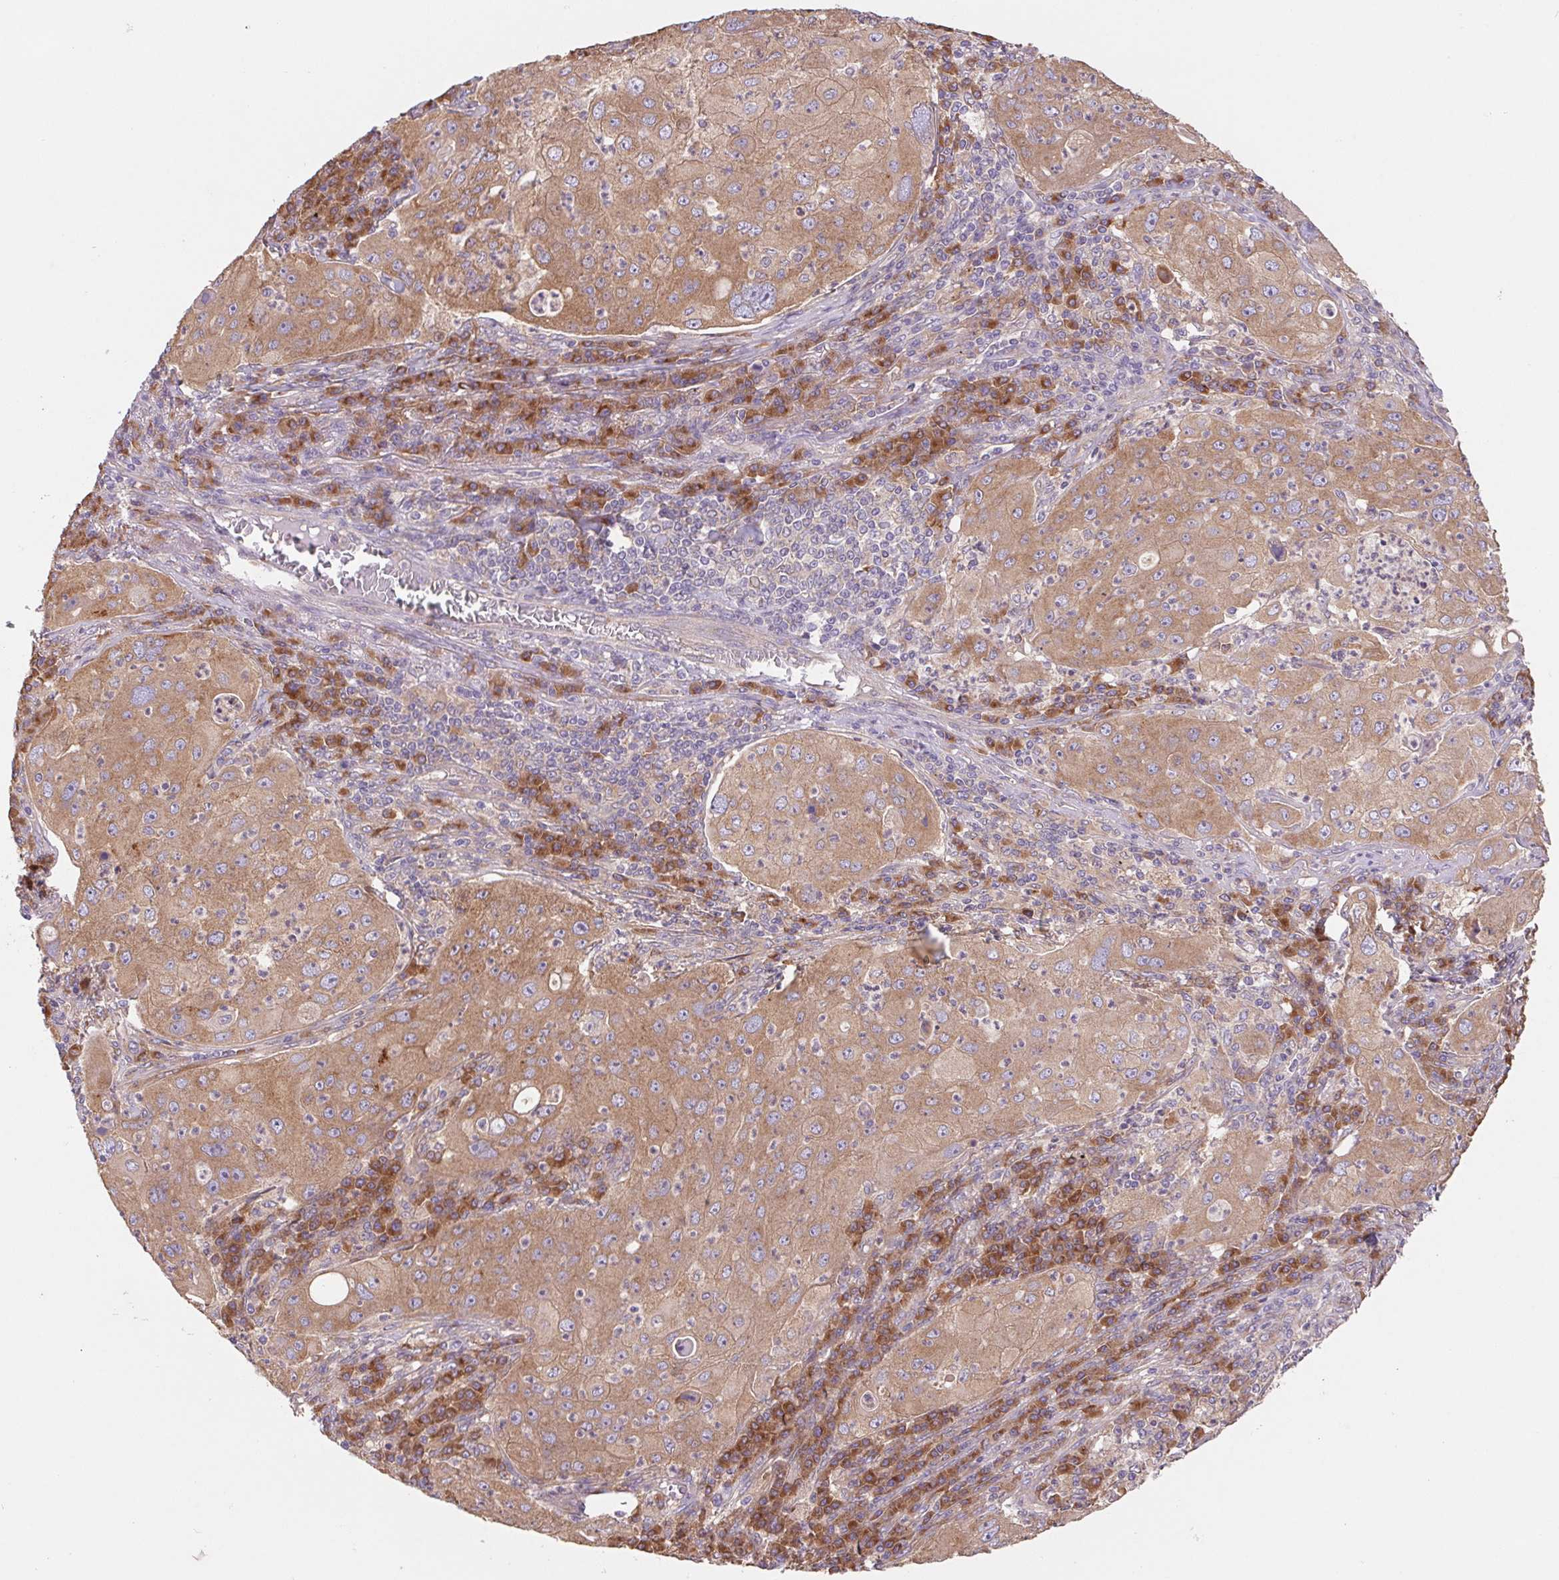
{"staining": {"intensity": "moderate", "quantity": ">75%", "location": "cytoplasmic/membranous"}, "tissue": "lung cancer", "cell_type": "Tumor cells", "image_type": "cancer", "snomed": [{"axis": "morphology", "description": "Squamous cell carcinoma, NOS"}, {"axis": "topography", "description": "Lung"}], "caption": "This histopathology image shows lung cancer stained with immunohistochemistry to label a protein in brown. The cytoplasmic/membranous of tumor cells show moderate positivity for the protein. Nuclei are counter-stained blue.", "gene": "RAB1A", "patient": {"sex": "female", "age": 59}}